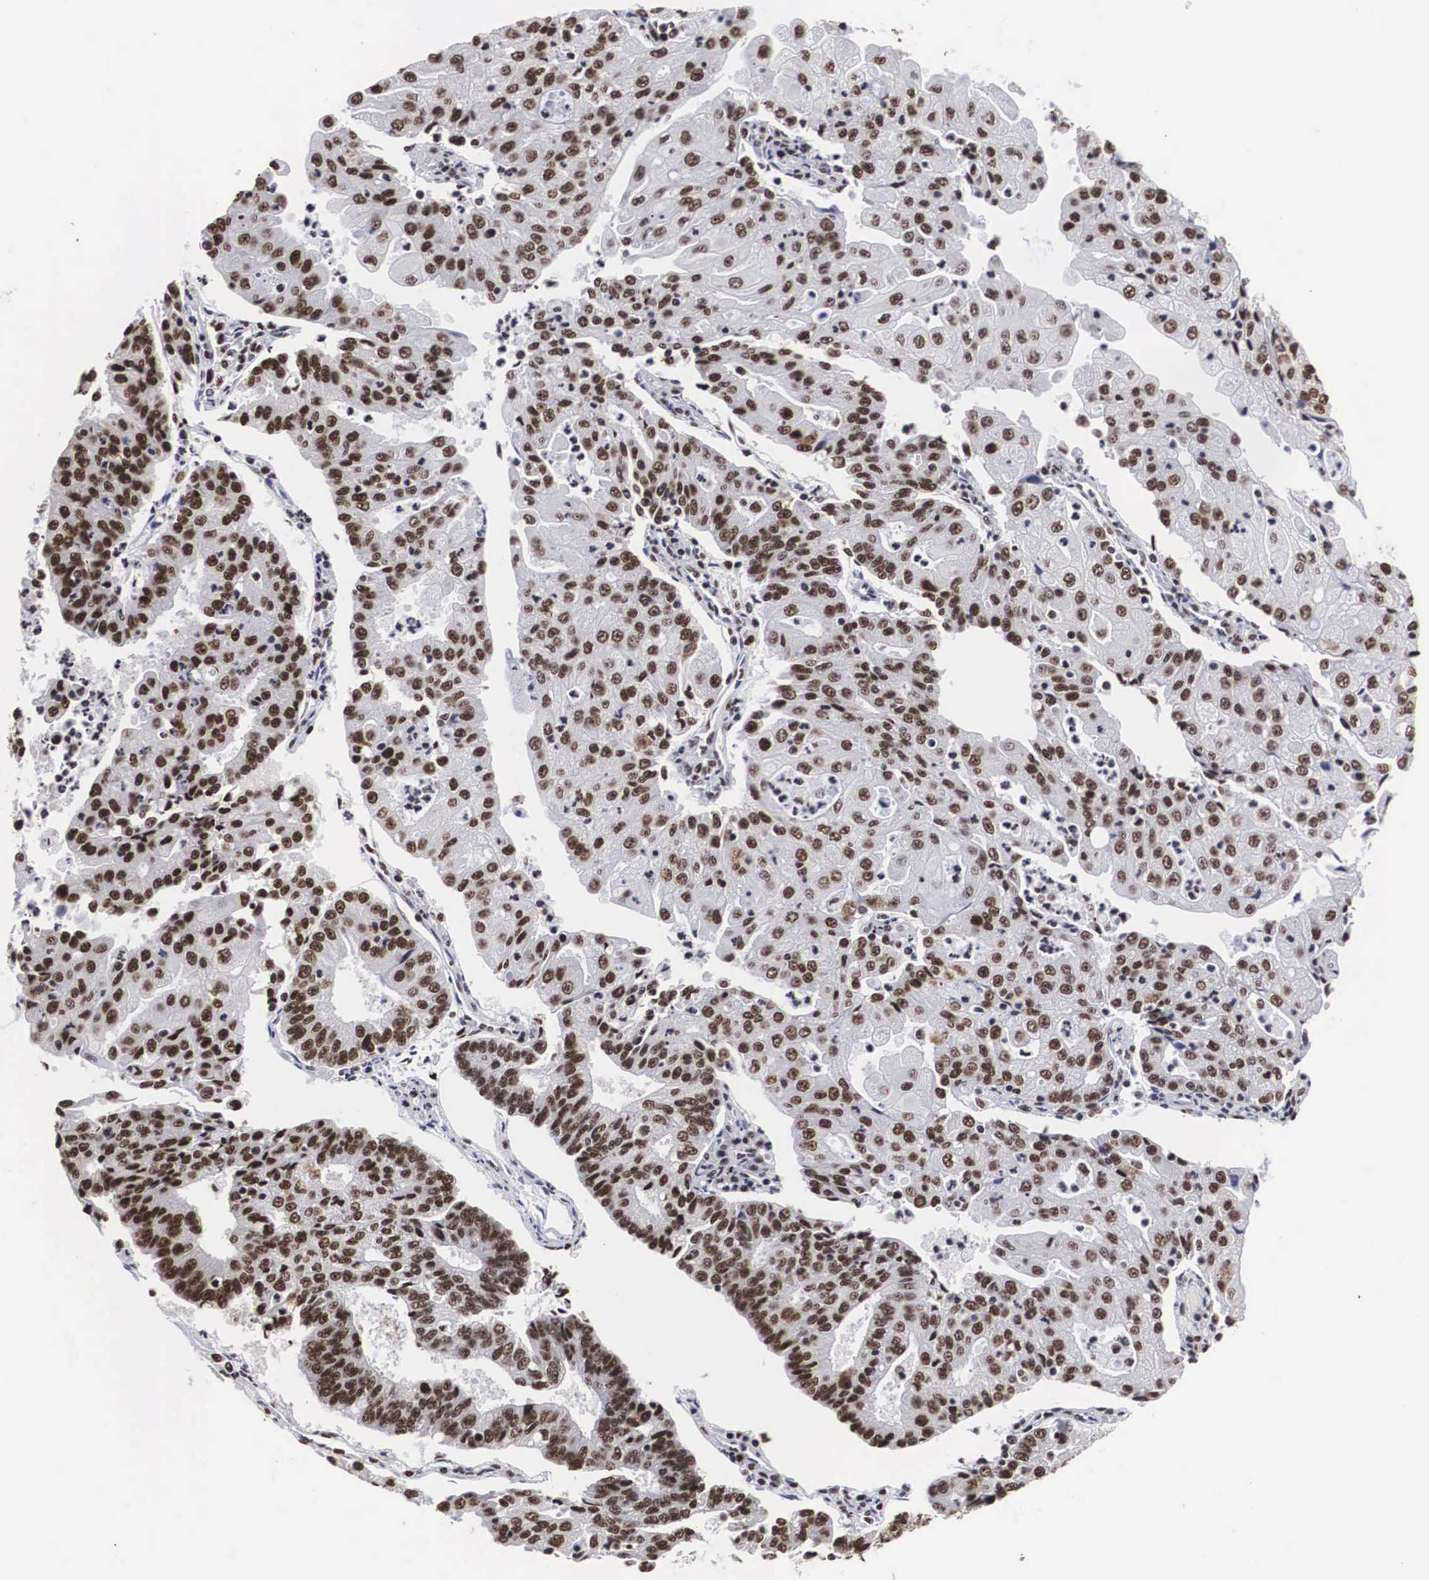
{"staining": {"intensity": "moderate", "quantity": ">75%", "location": "nuclear"}, "tissue": "endometrial cancer", "cell_type": "Tumor cells", "image_type": "cancer", "snomed": [{"axis": "morphology", "description": "Adenocarcinoma, NOS"}, {"axis": "topography", "description": "Endometrium"}], "caption": "Endometrial adenocarcinoma stained with IHC exhibits moderate nuclear staining in approximately >75% of tumor cells.", "gene": "ACIN1", "patient": {"sex": "female", "age": 56}}